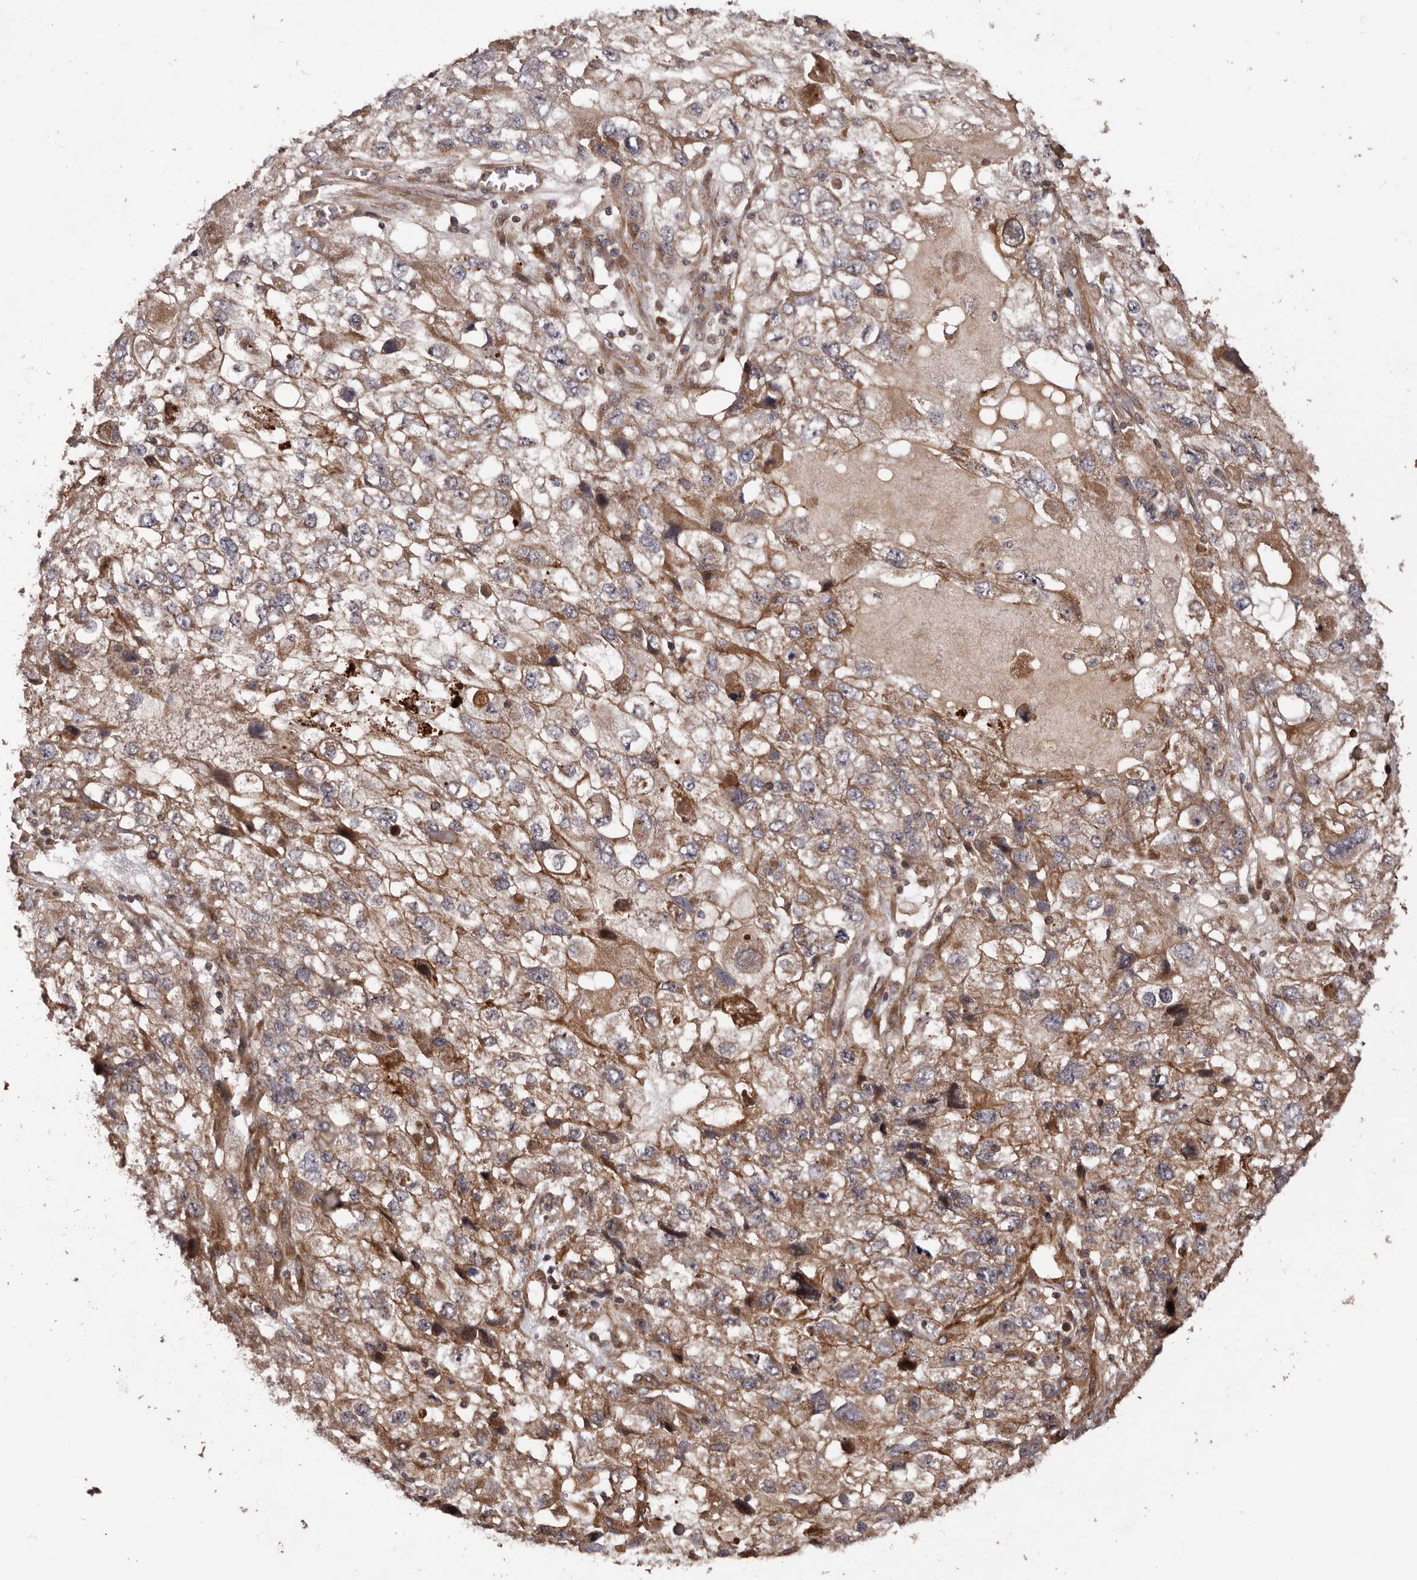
{"staining": {"intensity": "moderate", "quantity": ">75%", "location": "cytoplasmic/membranous"}, "tissue": "endometrial cancer", "cell_type": "Tumor cells", "image_type": "cancer", "snomed": [{"axis": "morphology", "description": "Adenocarcinoma, NOS"}, {"axis": "topography", "description": "Endometrium"}], "caption": "The histopathology image displays immunohistochemical staining of endometrial cancer. There is moderate cytoplasmic/membranous staining is identified in about >75% of tumor cells. The staining is performed using DAB brown chromogen to label protein expression. The nuclei are counter-stained blue using hematoxylin.", "gene": "GTPBP1", "patient": {"sex": "female", "age": 49}}